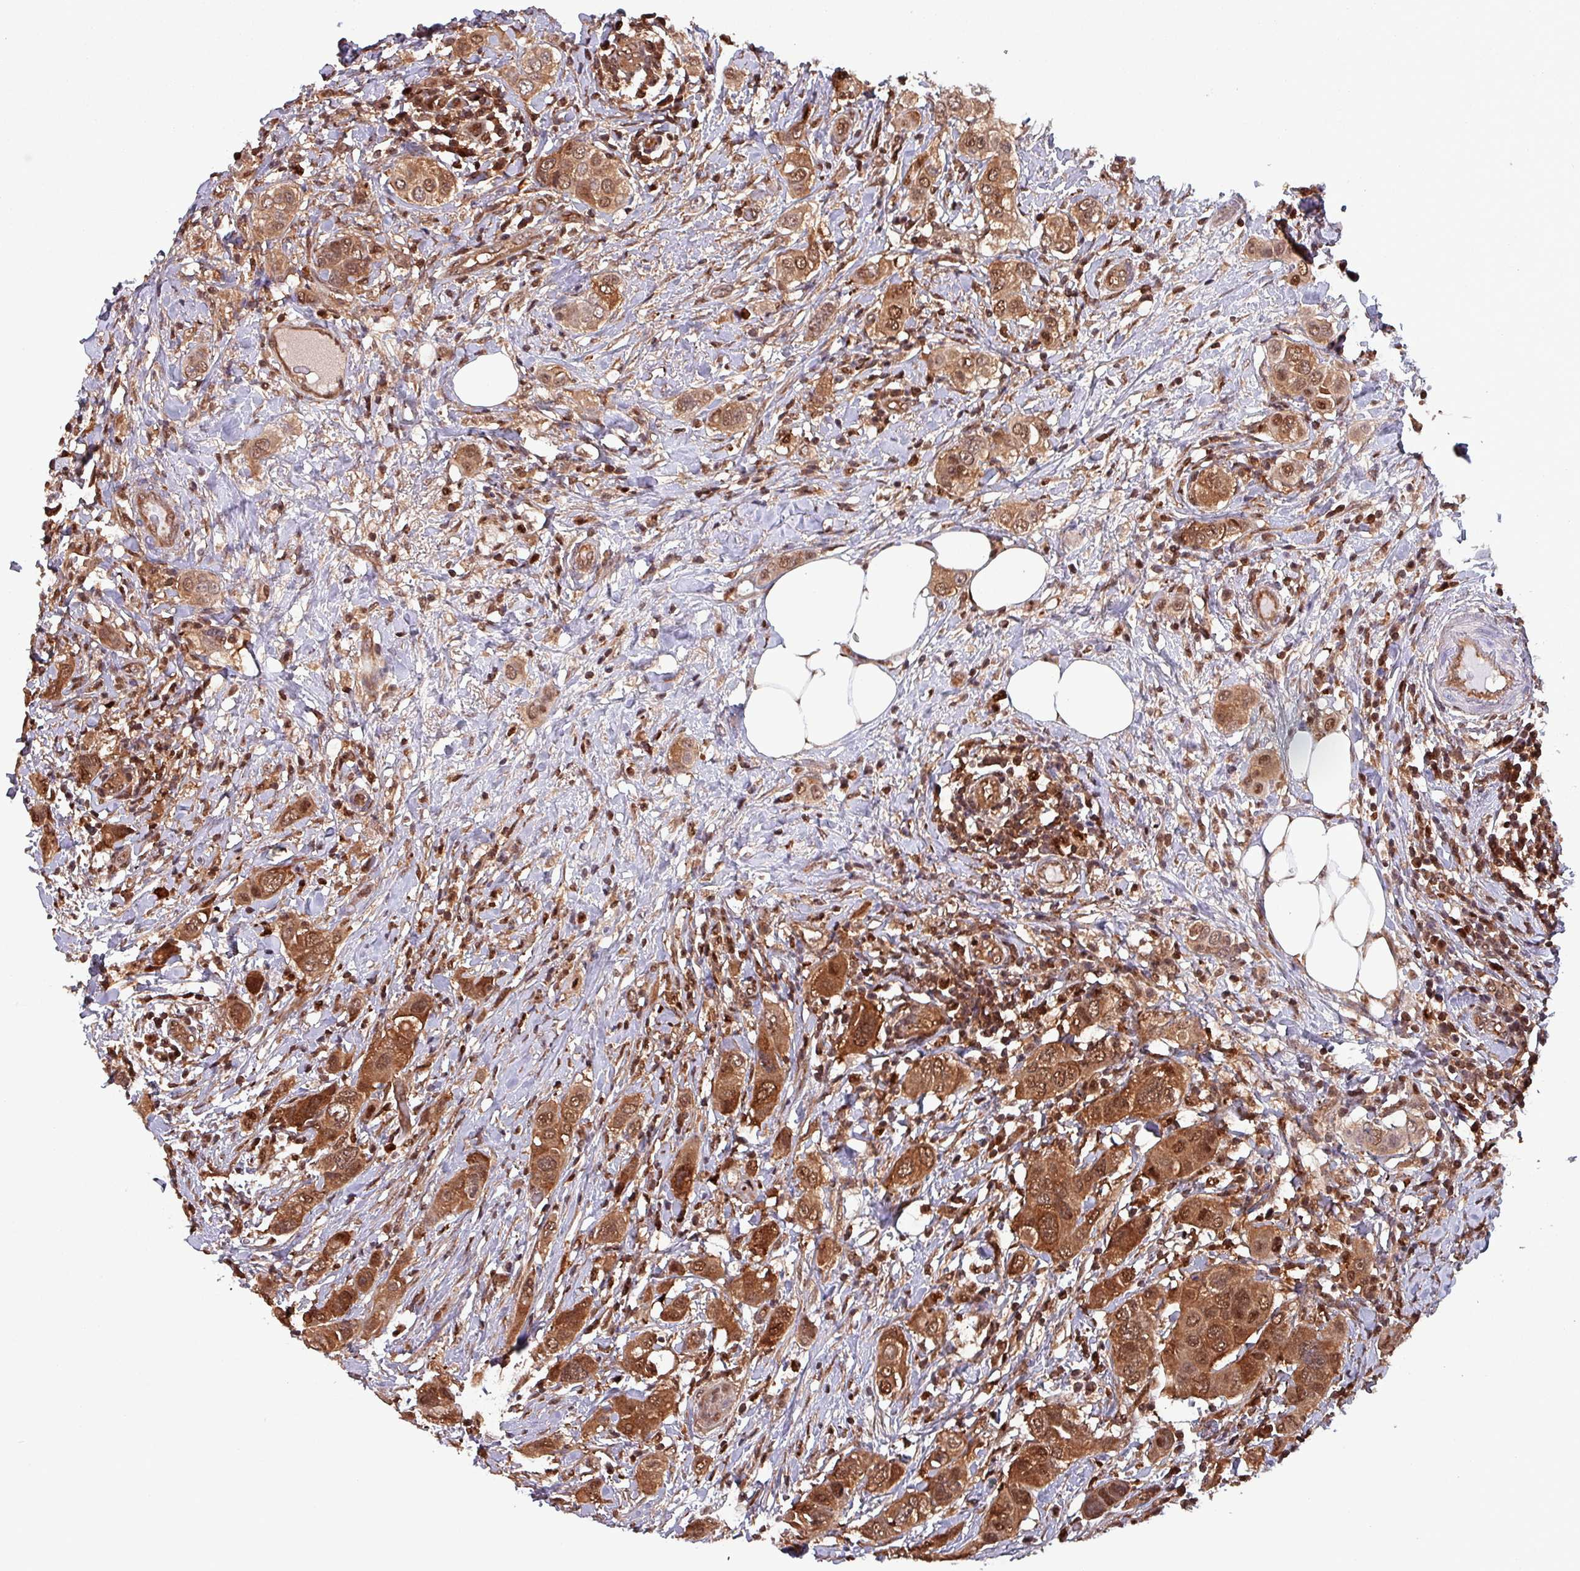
{"staining": {"intensity": "strong", "quantity": ">75%", "location": "cytoplasmic/membranous,nuclear"}, "tissue": "breast cancer", "cell_type": "Tumor cells", "image_type": "cancer", "snomed": [{"axis": "morphology", "description": "Lobular carcinoma"}, {"axis": "topography", "description": "Breast"}], "caption": "Brown immunohistochemical staining in human lobular carcinoma (breast) displays strong cytoplasmic/membranous and nuclear staining in about >75% of tumor cells.", "gene": "PSMB8", "patient": {"sex": "female", "age": 51}}